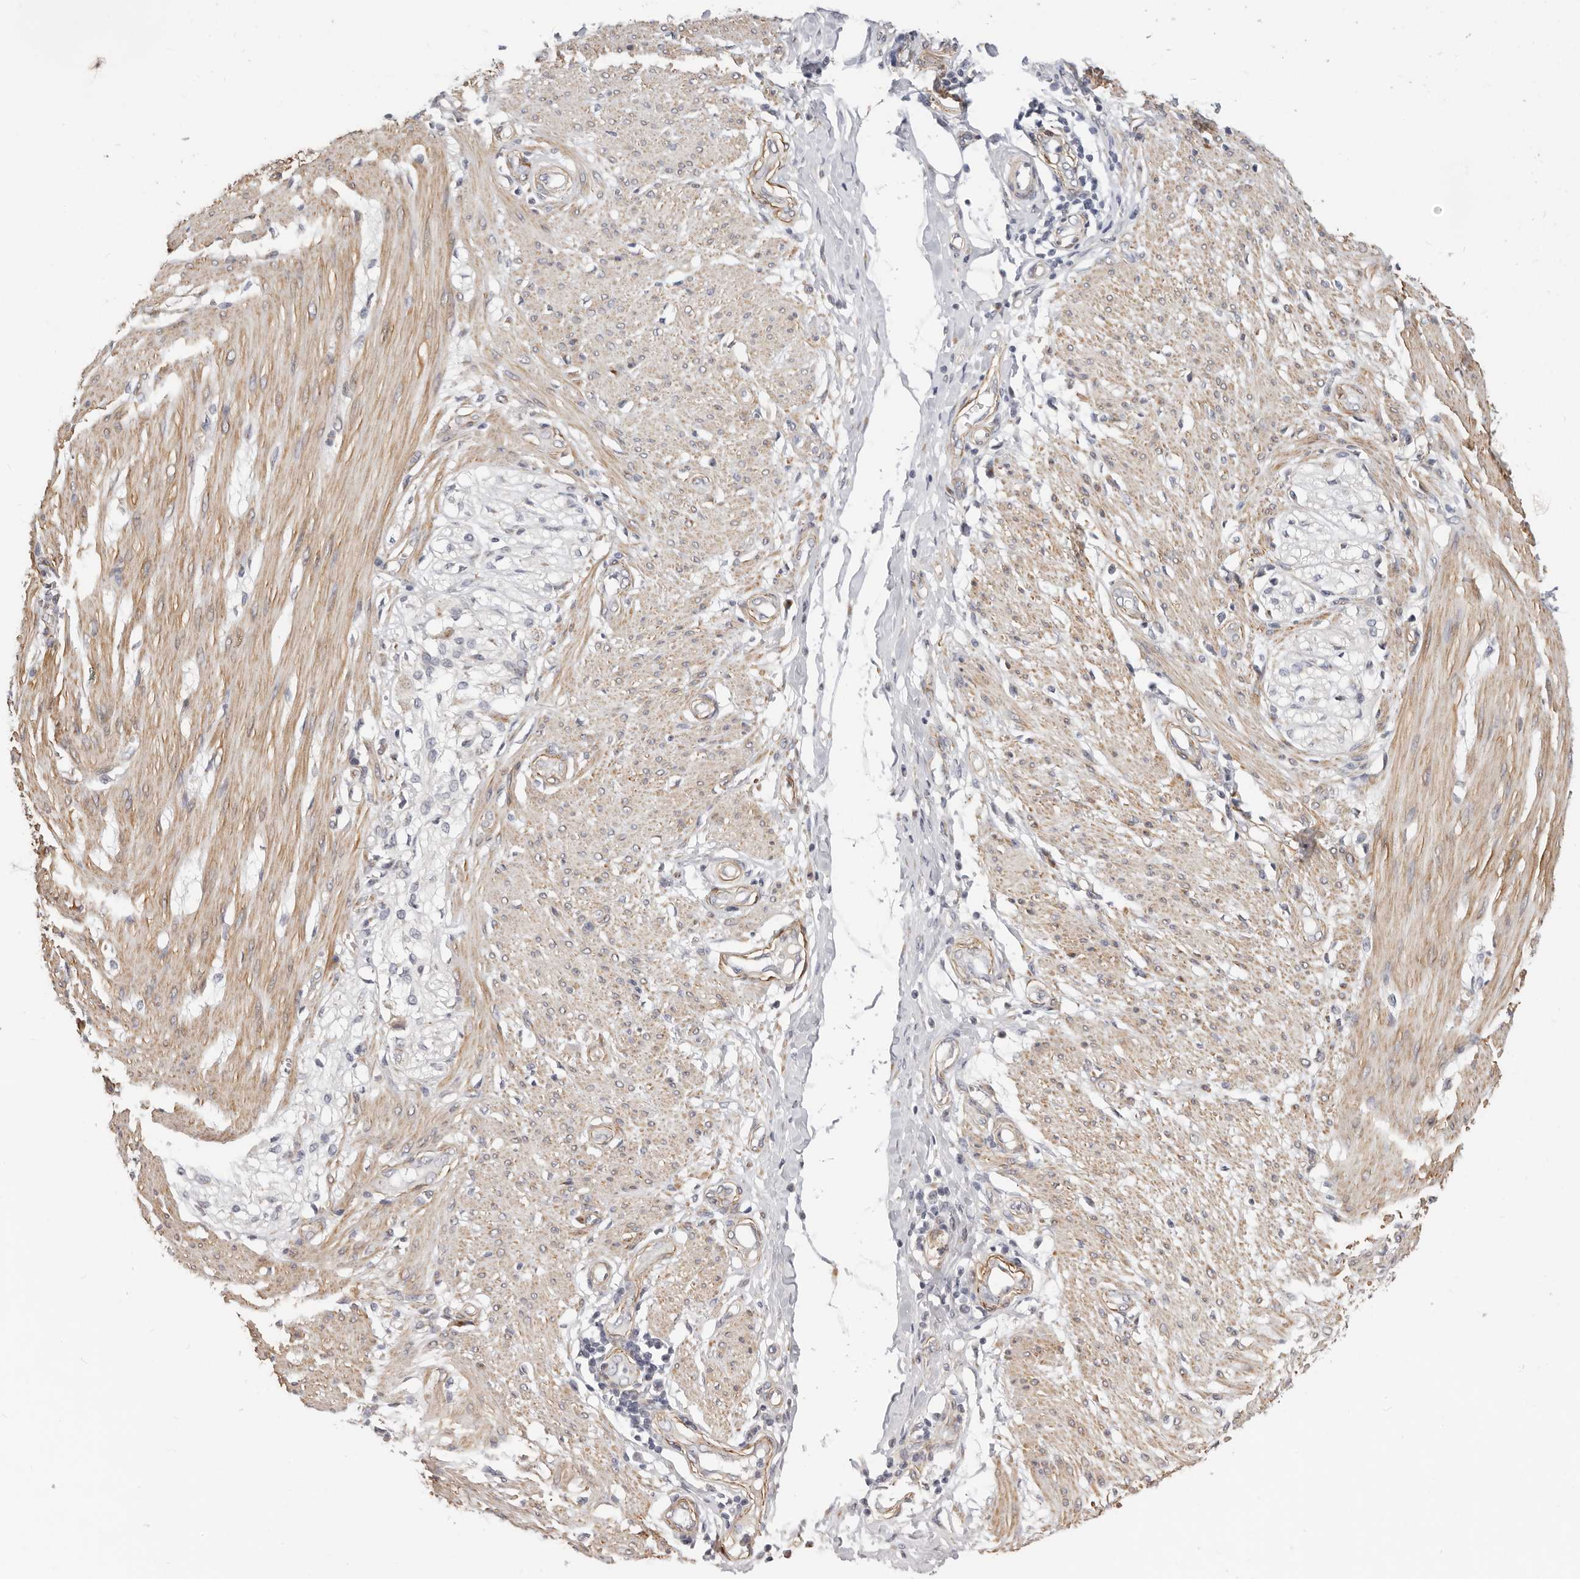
{"staining": {"intensity": "moderate", "quantity": ">75%", "location": "cytoplasmic/membranous"}, "tissue": "smooth muscle", "cell_type": "Smooth muscle cells", "image_type": "normal", "snomed": [{"axis": "morphology", "description": "Normal tissue, NOS"}, {"axis": "morphology", "description": "Adenocarcinoma, NOS"}, {"axis": "topography", "description": "Colon"}, {"axis": "topography", "description": "Peripheral nerve tissue"}], "caption": "Unremarkable smooth muscle was stained to show a protein in brown. There is medium levels of moderate cytoplasmic/membranous positivity in approximately >75% of smooth muscle cells. Using DAB (3,3'-diaminobenzidine) (brown) and hematoxylin (blue) stains, captured at high magnification using brightfield microscopy.", "gene": "RABAC1", "patient": {"sex": "male", "age": 14}}